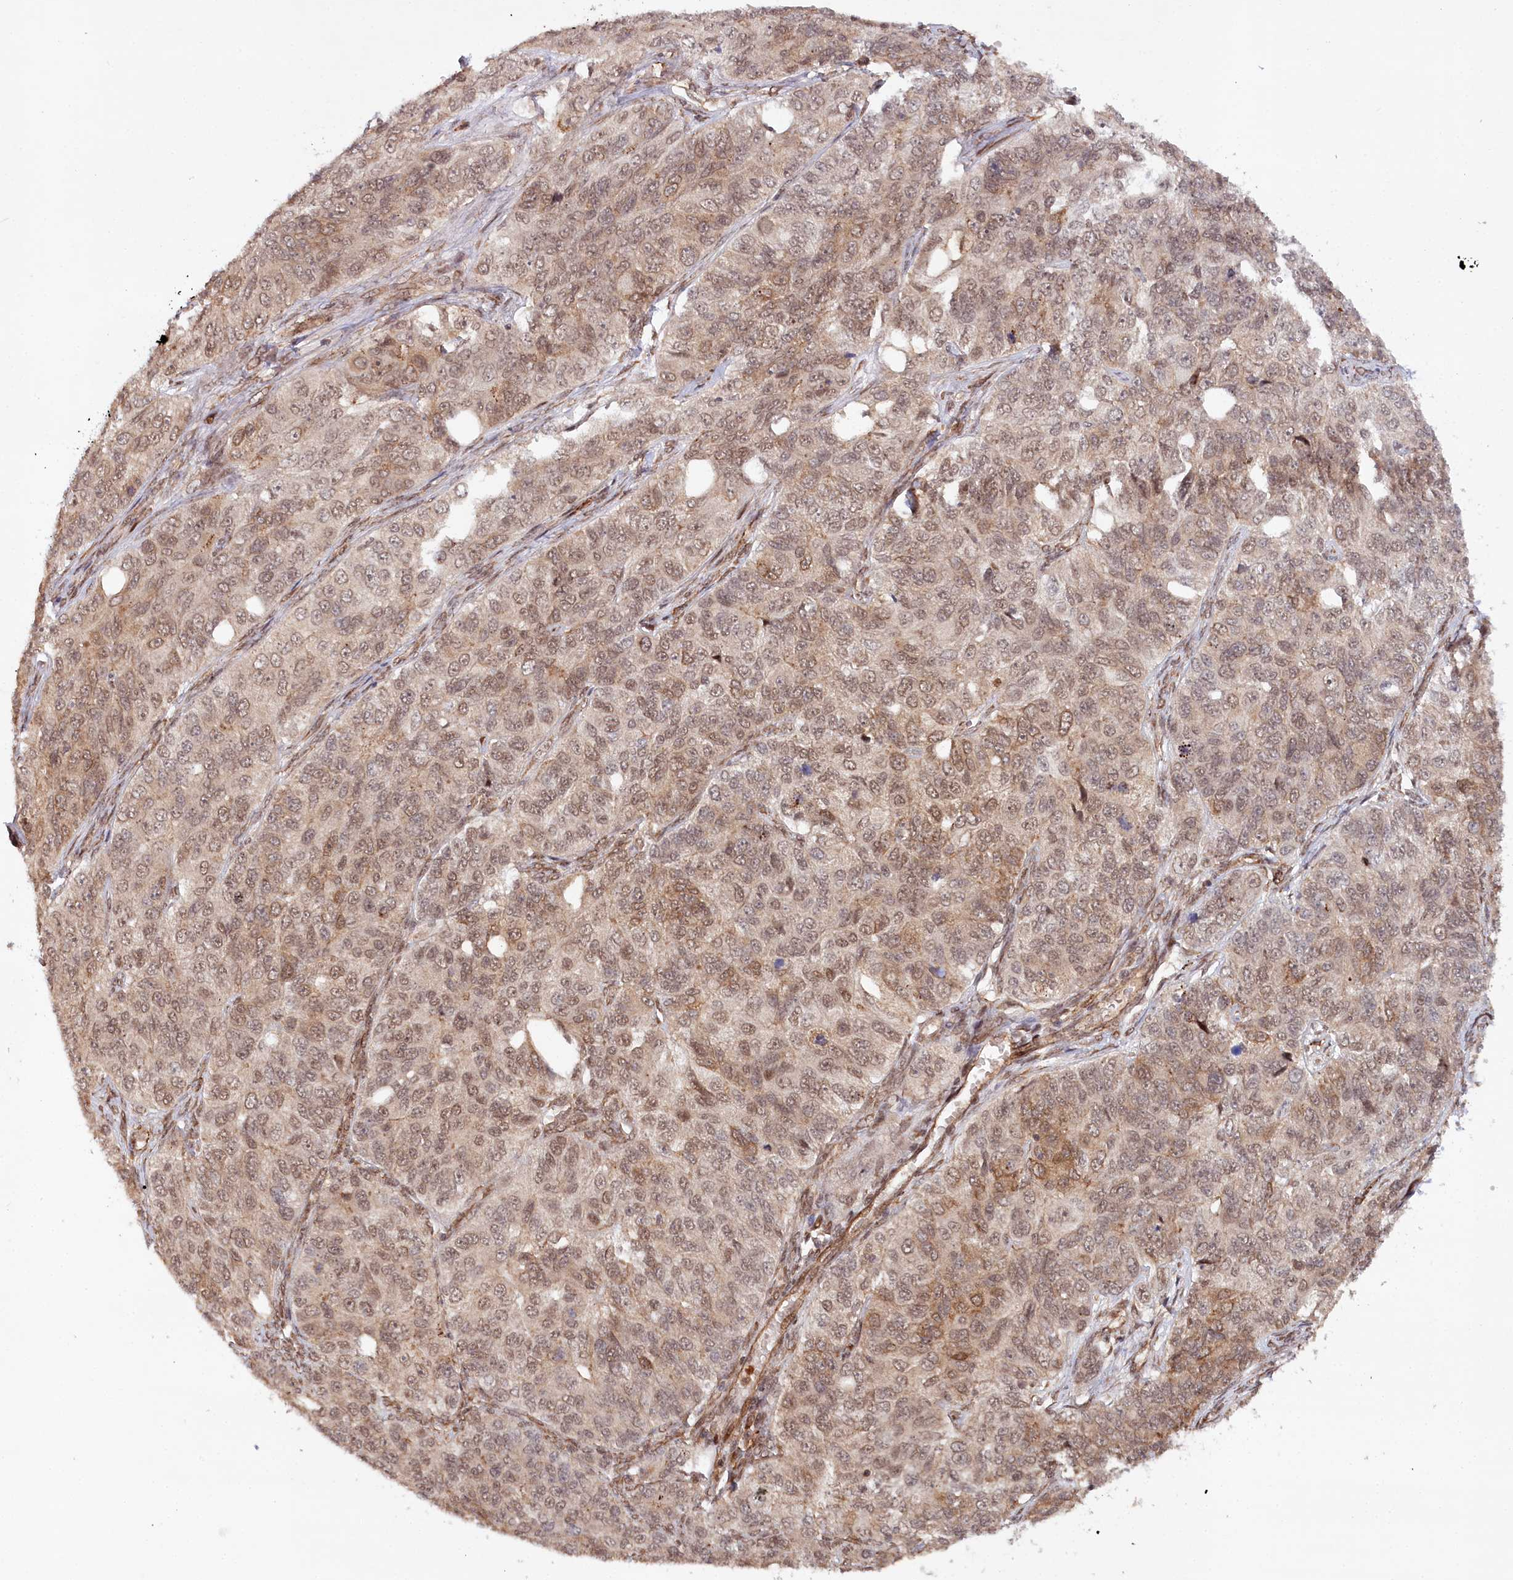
{"staining": {"intensity": "moderate", "quantity": ">75%", "location": "nuclear"}, "tissue": "ovarian cancer", "cell_type": "Tumor cells", "image_type": "cancer", "snomed": [{"axis": "morphology", "description": "Carcinoma, endometroid"}, {"axis": "topography", "description": "Ovary"}], "caption": "Immunohistochemical staining of ovarian cancer (endometroid carcinoma) displays medium levels of moderate nuclear positivity in approximately >75% of tumor cells. The staining is performed using DAB (3,3'-diaminobenzidine) brown chromogen to label protein expression. The nuclei are counter-stained blue using hematoxylin.", "gene": "ALKBH8", "patient": {"sex": "female", "age": 51}}